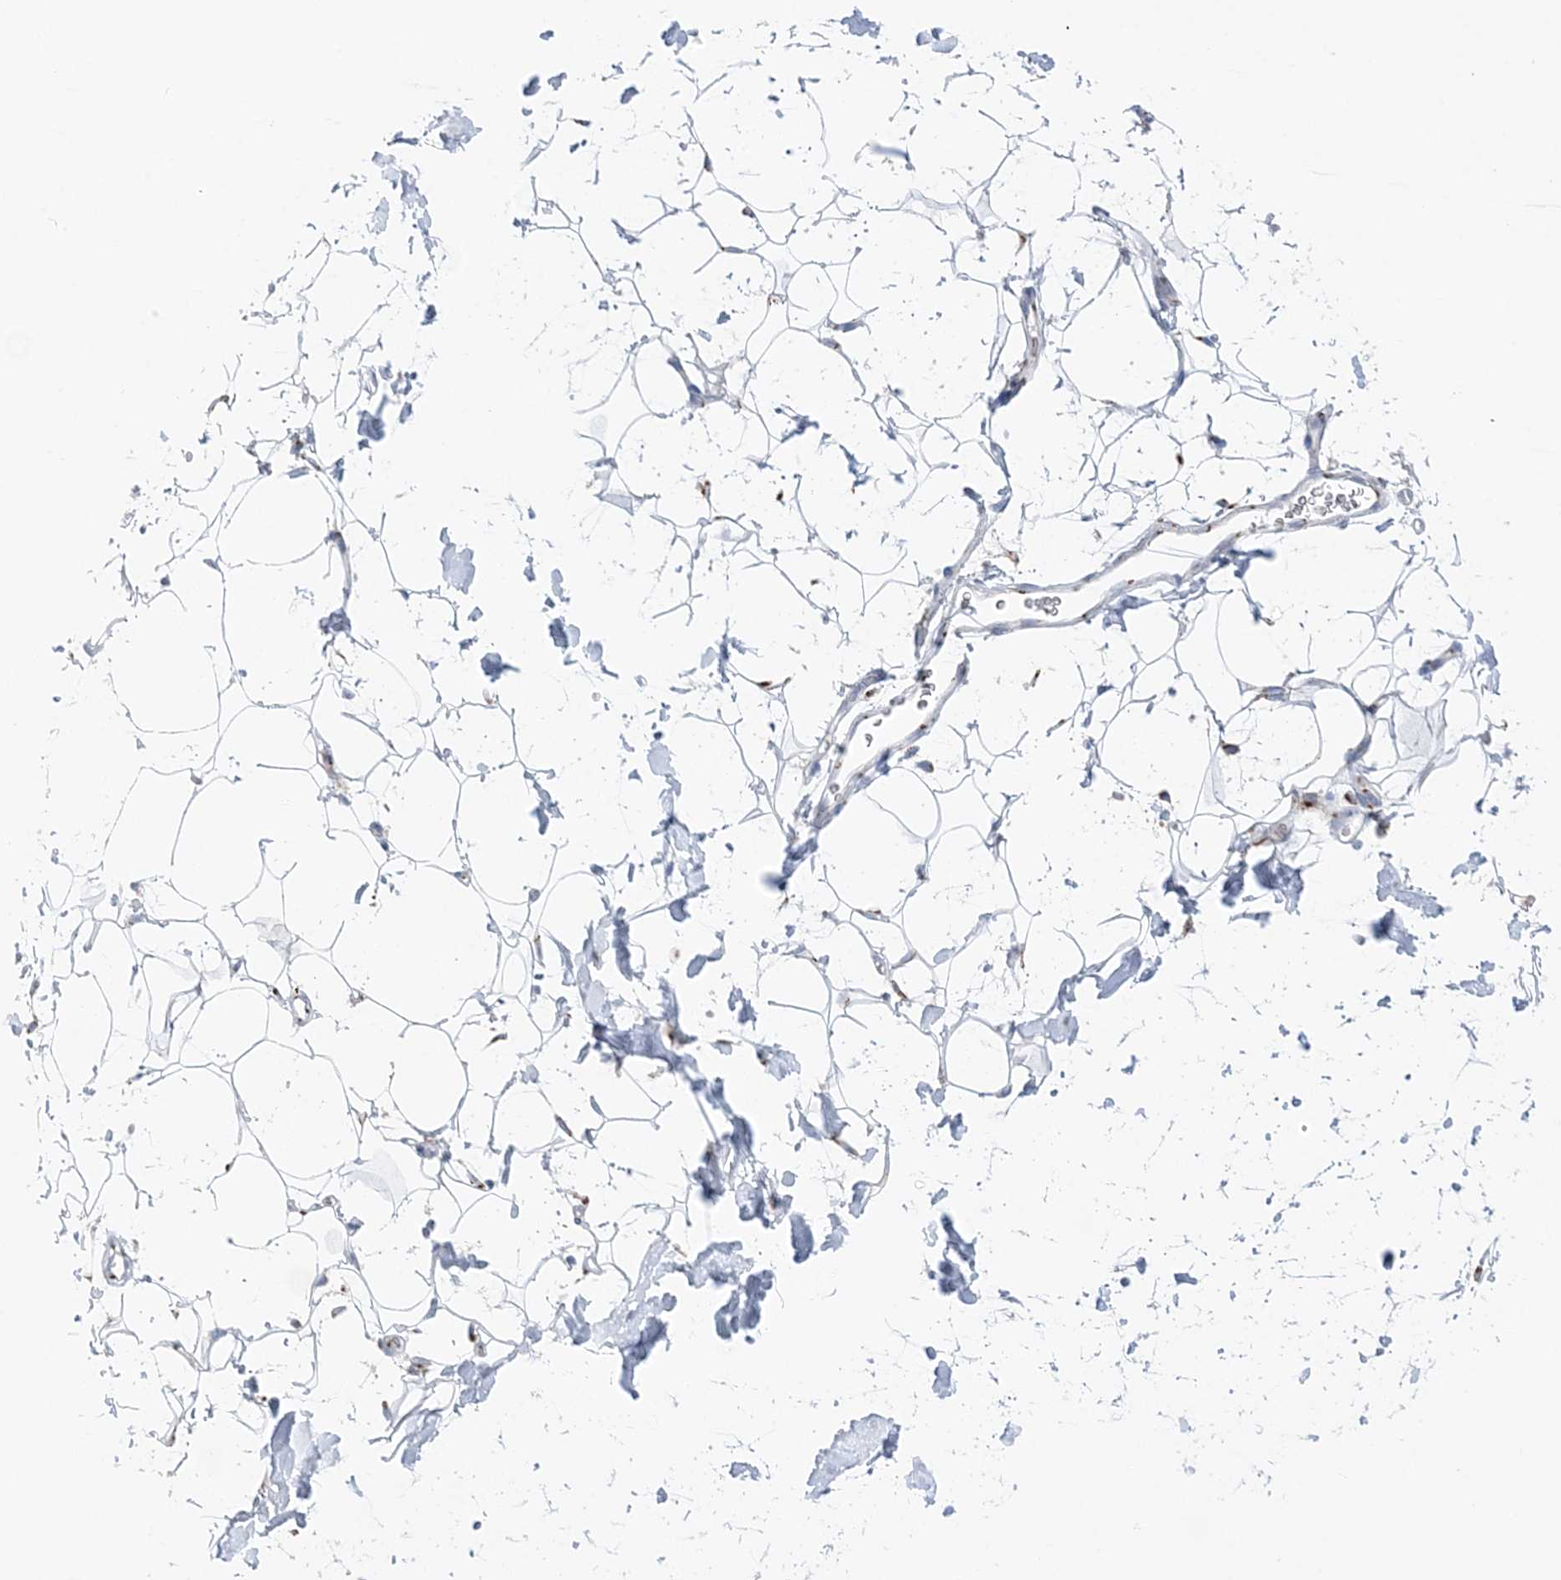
{"staining": {"intensity": "moderate", "quantity": "<25%", "location": "cytoplasmic/membranous"}, "tissue": "adipose tissue", "cell_type": "Adipocytes", "image_type": "normal", "snomed": [{"axis": "morphology", "description": "Normal tissue, NOS"}, {"axis": "topography", "description": "Breast"}], "caption": "Brown immunohistochemical staining in benign adipose tissue displays moderate cytoplasmic/membranous expression in approximately <25% of adipocytes. (DAB IHC with brightfield microscopy, high magnification).", "gene": "TMED10", "patient": {"sex": "female", "age": 26}}